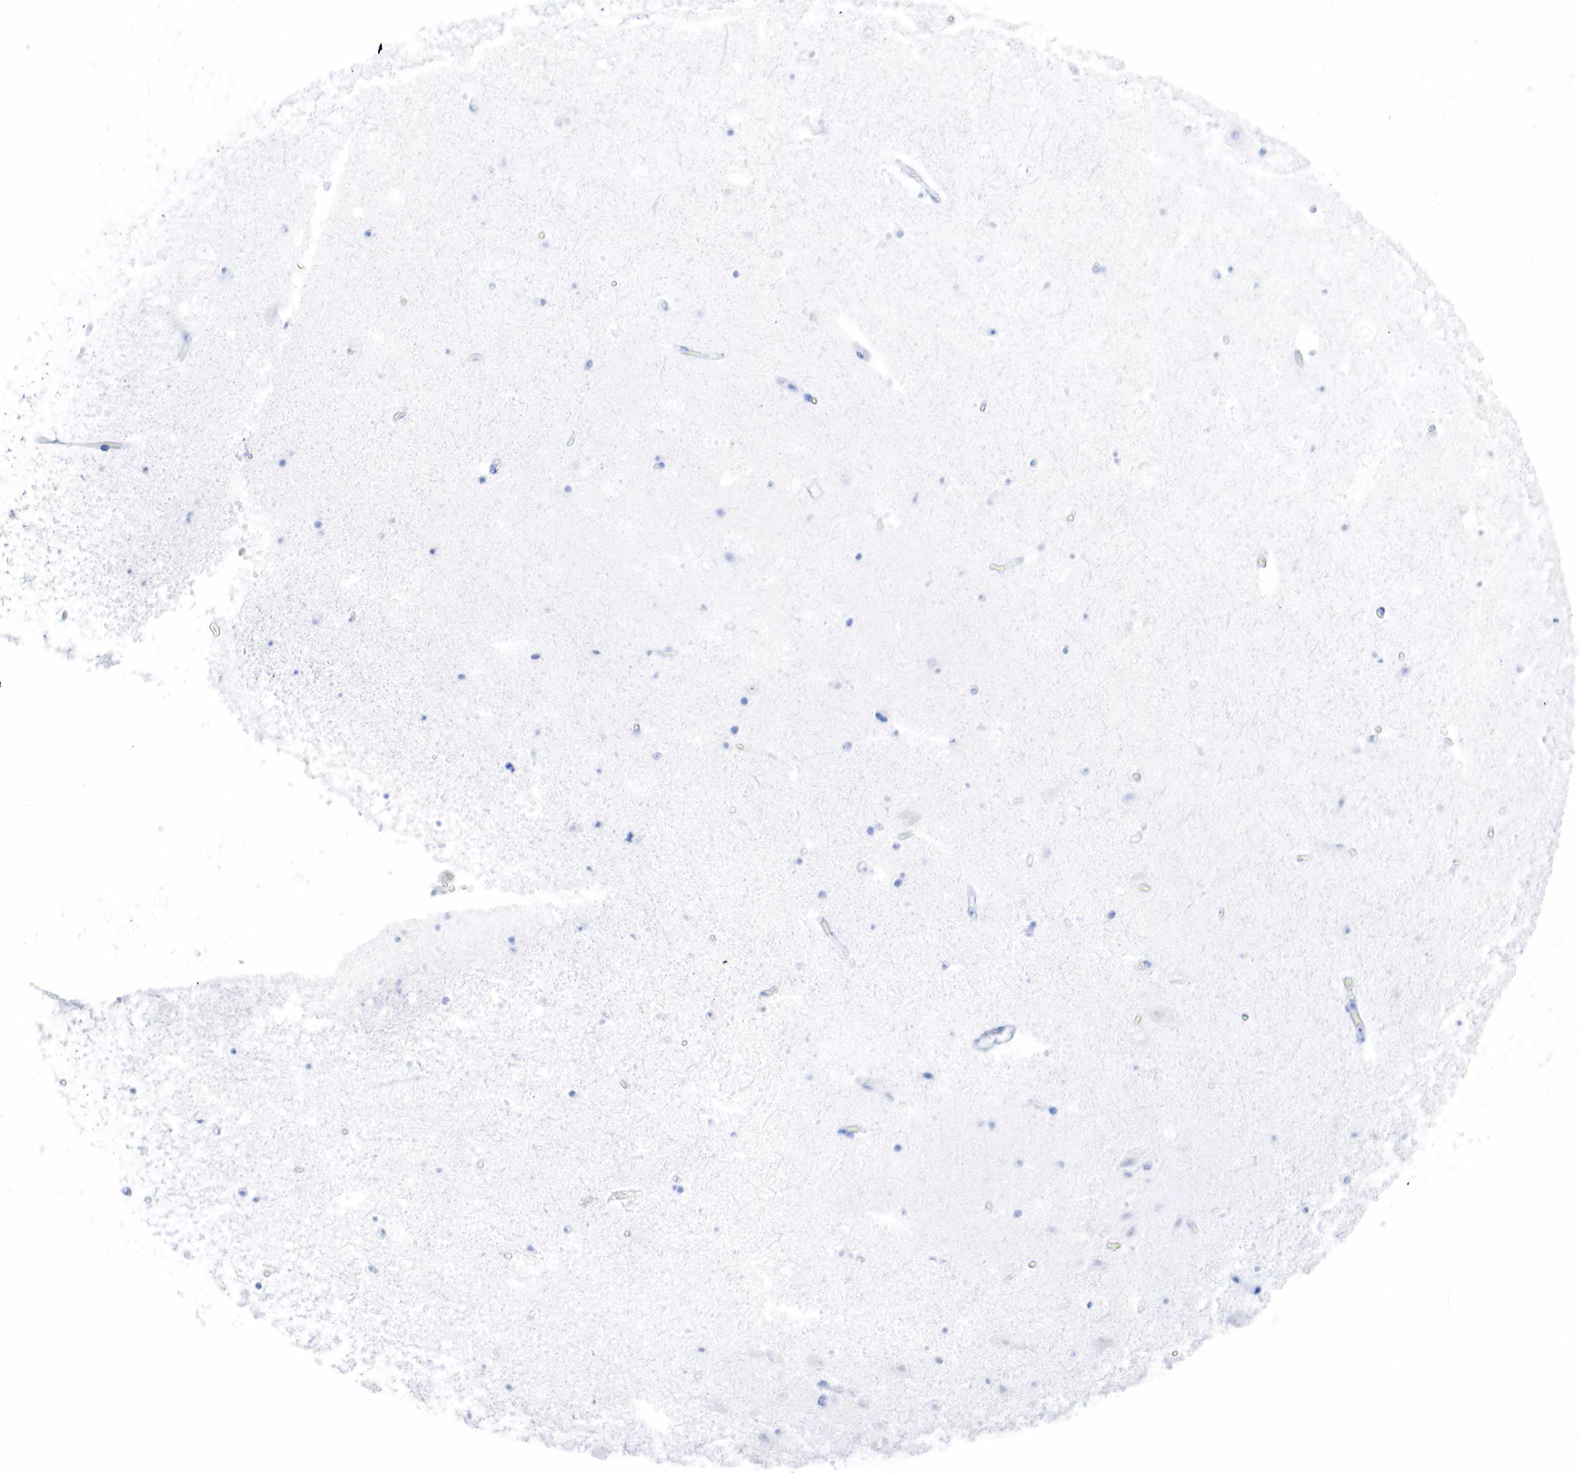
{"staining": {"intensity": "negative", "quantity": "none", "location": "none"}, "tissue": "hippocampus", "cell_type": "Glial cells", "image_type": "normal", "snomed": [{"axis": "morphology", "description": "Normal tissue, NOS"}, {"axis": "topography", "description": "Hippocampus"}], "caption": "The micrograph reveals no significant positivity in glial cells of hippocampus.", "gene": "ESR1", "patient": {"sex": "male", "age": 45}}